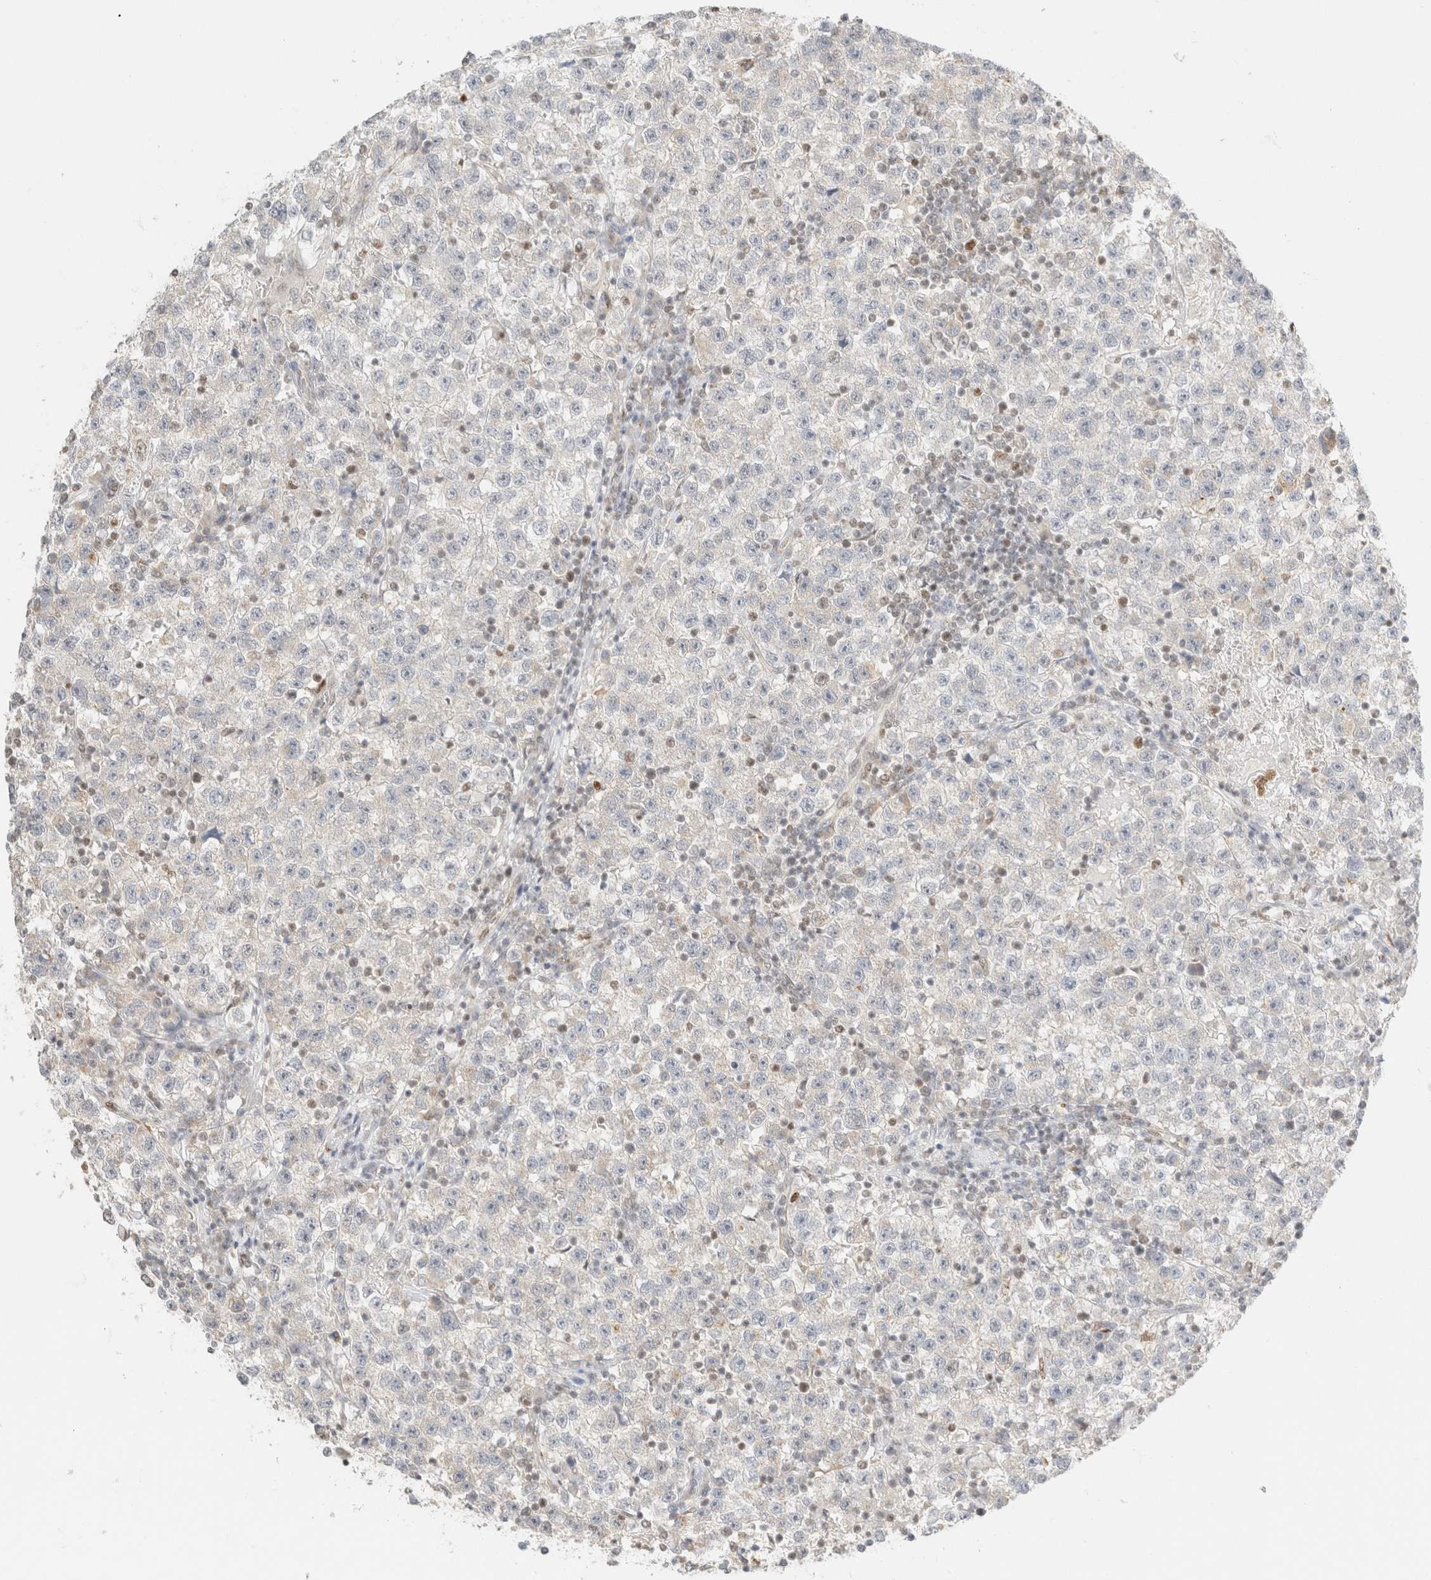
{"staining": {"intensity": "negative", "quantity": "none", "location": "none"}, "tissue": "testis cancer", "cell_type": "Tumor cells", "image_type": "cancer", "snomed": [{"axis": "morphology", "description": "Seminoma, NOS"}, {"axis": "topography", "description": "Testis"}], "caption": "Immunohistochemical staining of testis cancer (seminoma) shows no significant expression in tumor cells.", "gene": "DDB2", "patient": {"sex": "male", "age": 22}}